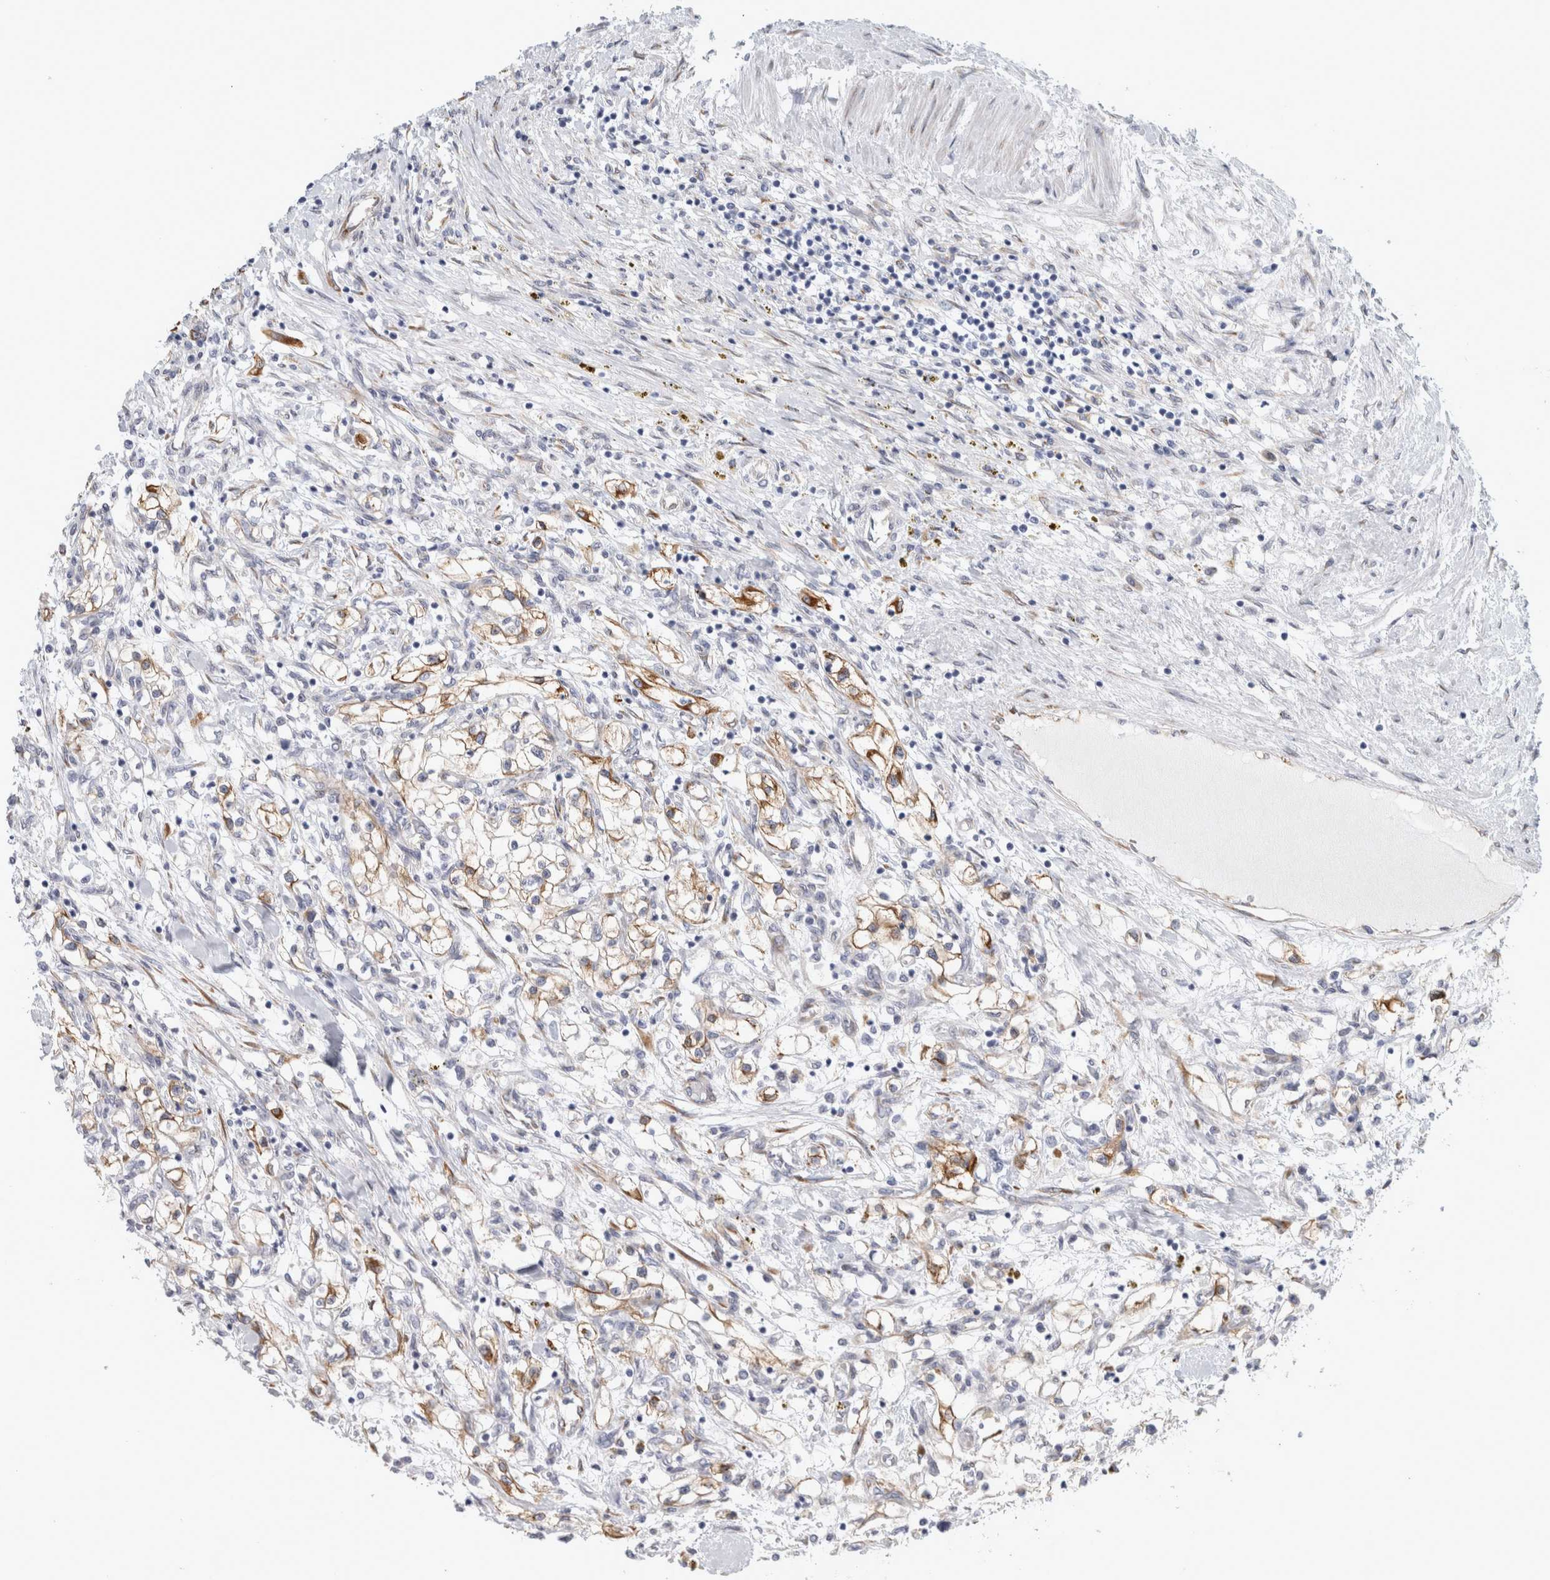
{"staining": {"intensity": "moderate", "quantity": "<25%", "location": "cytoplasmic/membranous"}, "tissue": "renal cancer", "cell_type": "Tumor cells", "image_type": "cancer", "snomed": [{"axis": "morphology", "description": "Adenocarcinoma, NOS"}, {"axis": "topography", "description": "Kidney"}], "caption": "Tumor cells display low levels of moderate cytoplasmic/membranous expression in approximately <25% of cells in human adenocarcinoma (renal).", "gene": "B3GNT3", "patient": {"sex": "male", "age": 68}}